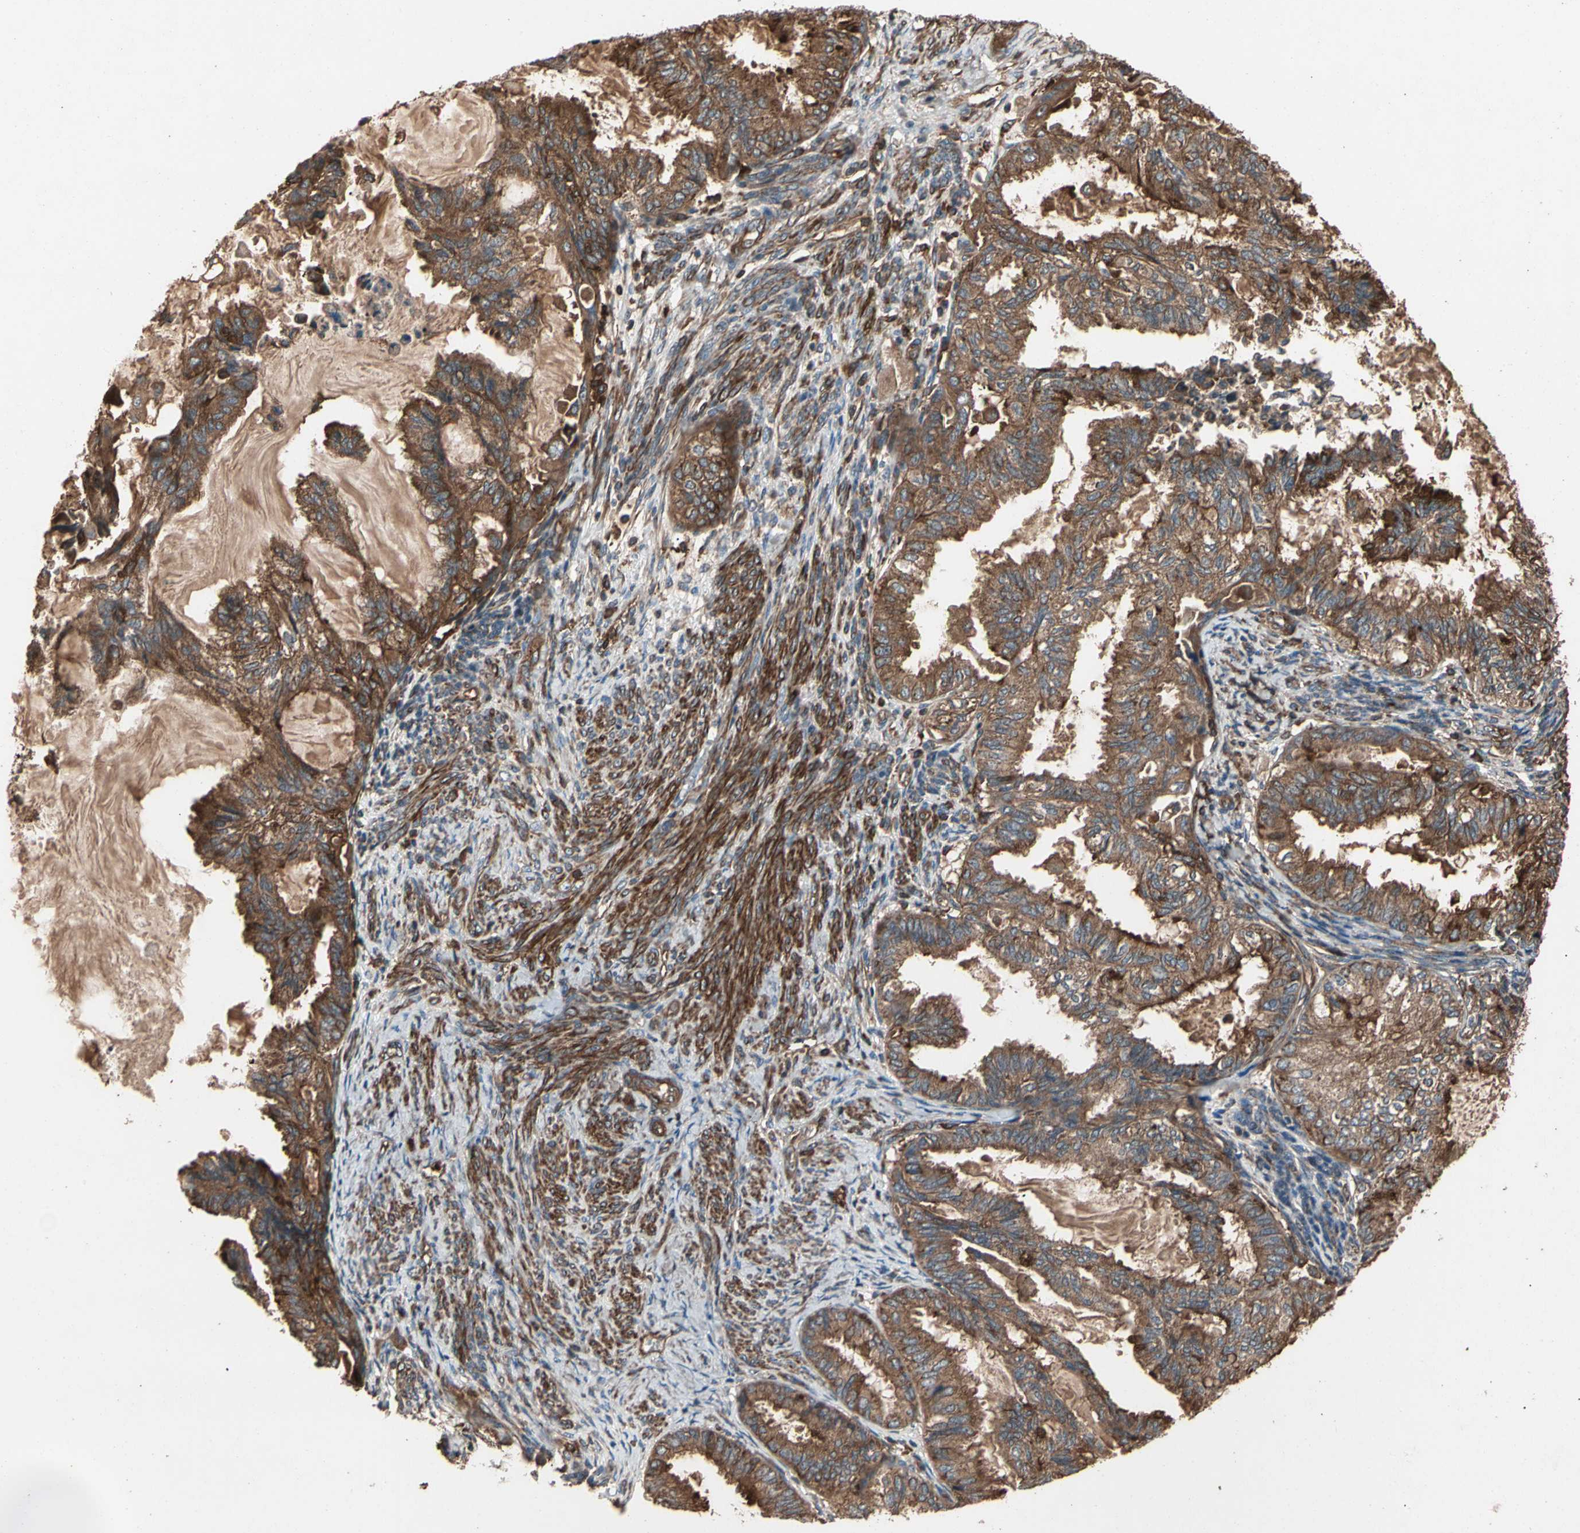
{"staining": {"intensity": "strong", "quantity": ">75%", "location": "cytoplasmic/membranous"}, "tissue": "cervical cancer", "cell_type": "Tumor cells", "image_type": "cancer", "snomed": [{"axis": "morphology", "description": "Normal tissue, NOS"}, {"axis": "morphology", "description": "Adenocarcinoma, NOS"}, {"axis": "topography", "description": "Cervix"}, {"axis": "topography", "description": "Endometrium"}], "caption": "Cervical cancer stained with a brown dye exhibits strong cytoplasmic/membranous positive positivity in approximately >75% of tumor cells.", "gene": "AGBL2", "patient": {"sex": "female", "age": 86}}